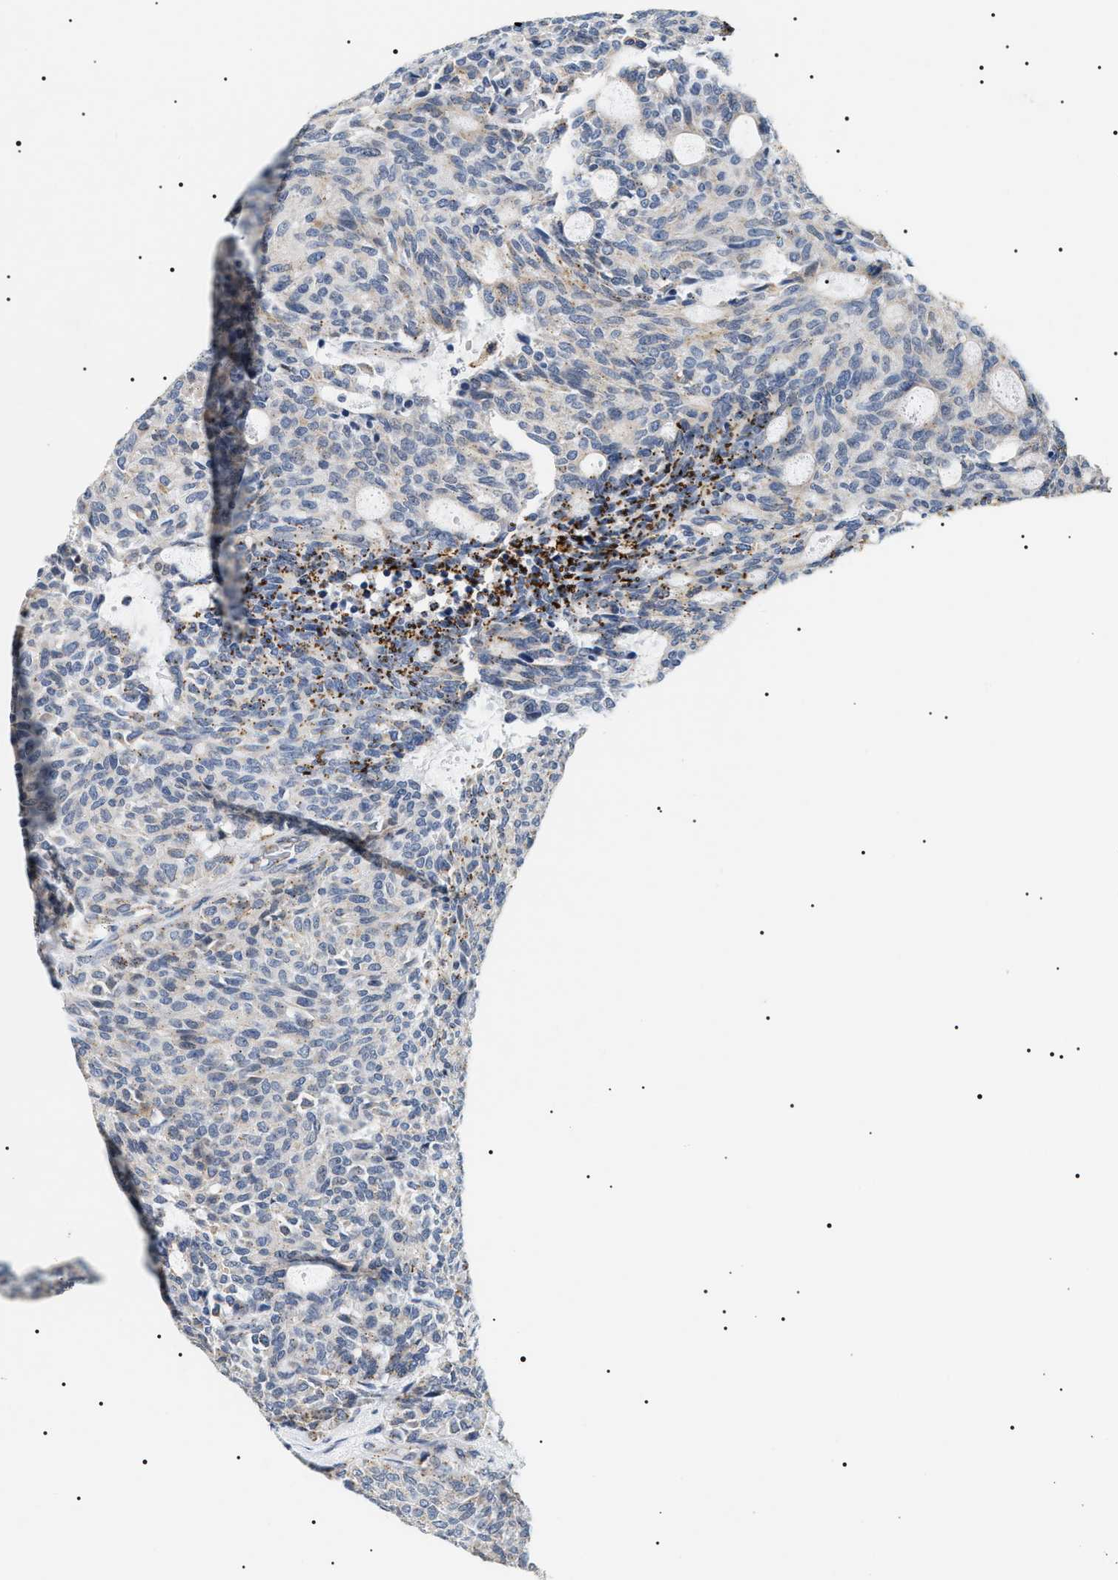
{"staining": {"intensity": "negative", "quantity": "none", "location": "none"}, "tissue": "carcinoid", "cell_type": "Tumor cells", "image_type": "cancer", "snomed": [{"axis": "morphology", "description": "Carcinoid, malignant, NOS"}, {"axis": "topography", "description": "Pancreas"}], "caption": "Tumor cells show no significant staining in carcinoid.", "gene": "HSD17B11", "patient": {"sex": "female", "age": 54}}